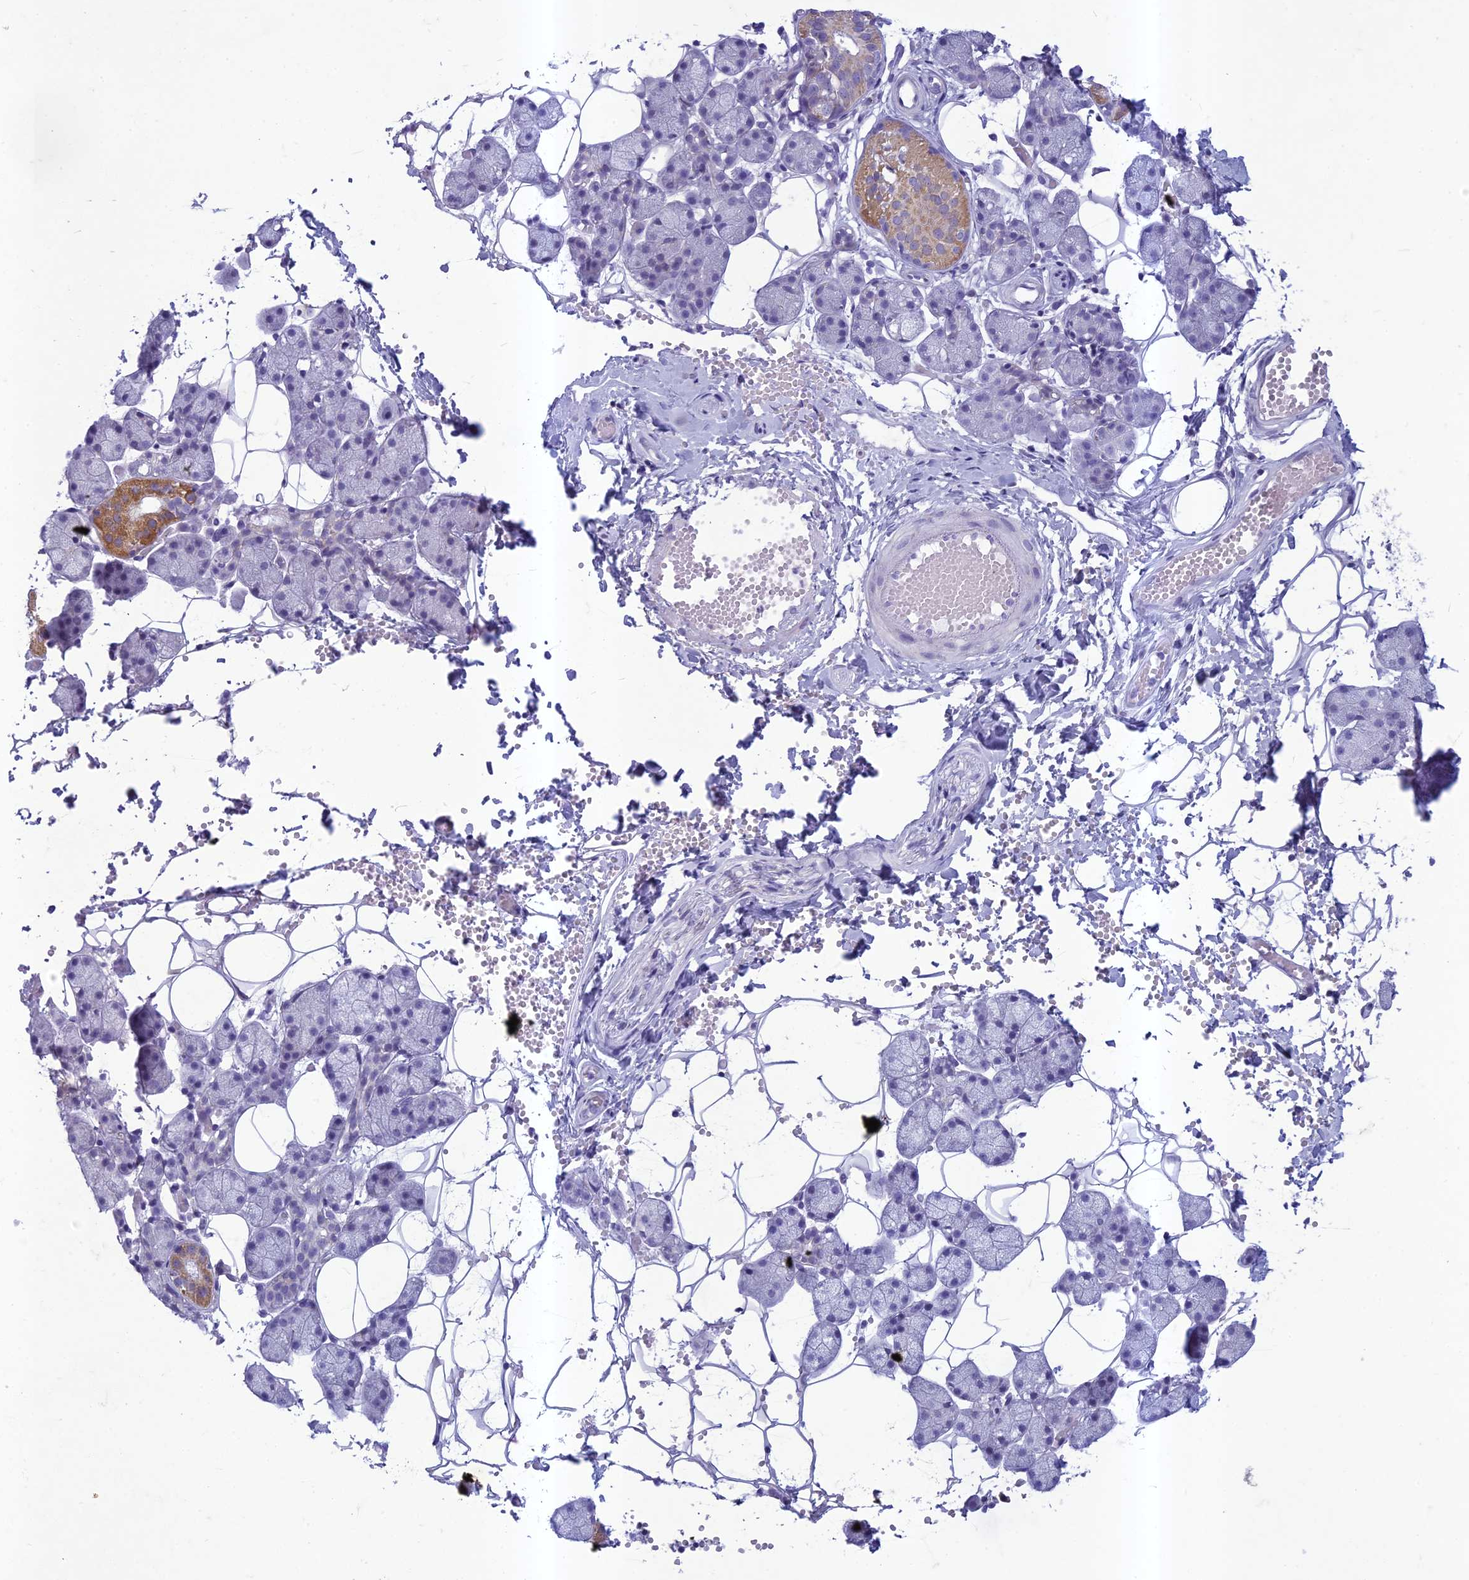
{"staining": {"intensity": "moderate", "quantity": "<25%", "location": "cytoplasmic/membranous"}, "tissue": "salivary gland", "cell_type": "Glandular cells", "image_type": "normal", "snomed": [{"axis": "morphology", "description": "Normal tissue, NOS"}, {"axis": "topography", "description": "Salivary gland"}], "caption": "Salivary gland stained with immunohistochemistry demonstrates moderate cytoplasmic/membranous staining in approximately <25% of glandular cells. The staining was performed using DAB to visualize the protein expression in brown, while the nuclei were stained in blue with hematoxylin (Magnification: 20x).", "gene": "HIGD1A", "patient": {"sex": "female", "age": 33}}